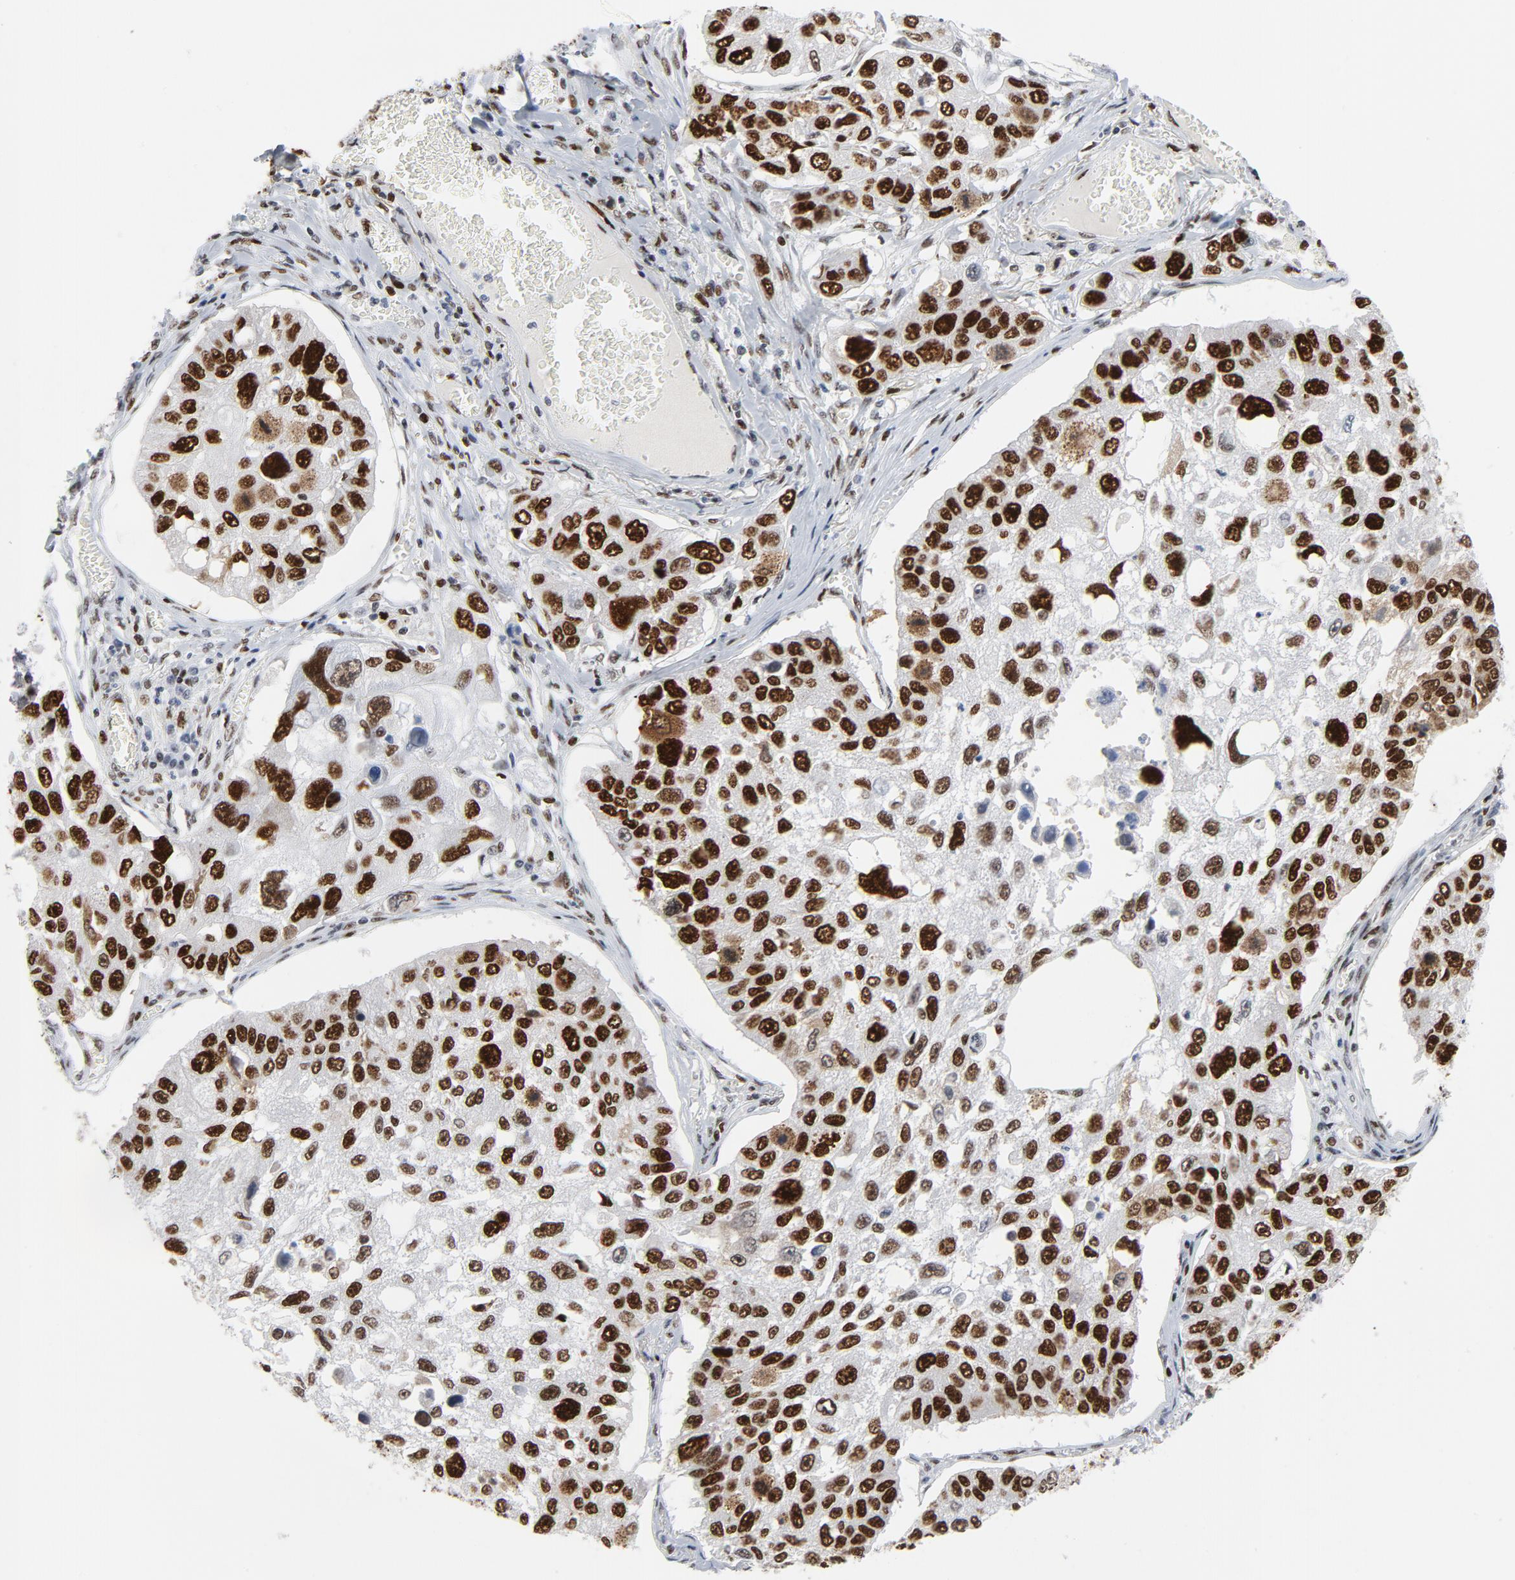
{"staining": {"intensity": "strong", "quantity": ">75%", "location": "nuclear"}, "tissue": "lung cancer", "cell_type": "Tumor cells", "image_type": "cancer", "snomed": [{"axis": "morphology", "description": "Squamous cell carcinoma, NOS"}, {"axis": "topography", "description": "Lung"}], "caption": "Strong nuclear expression is seen in about >75% of tumor cells in lung cancer. (DAB = brown stain, brightfield microscopy at high magnification).", "gene": "POLD1", "patient": {"sex": "male", "age": 71}}